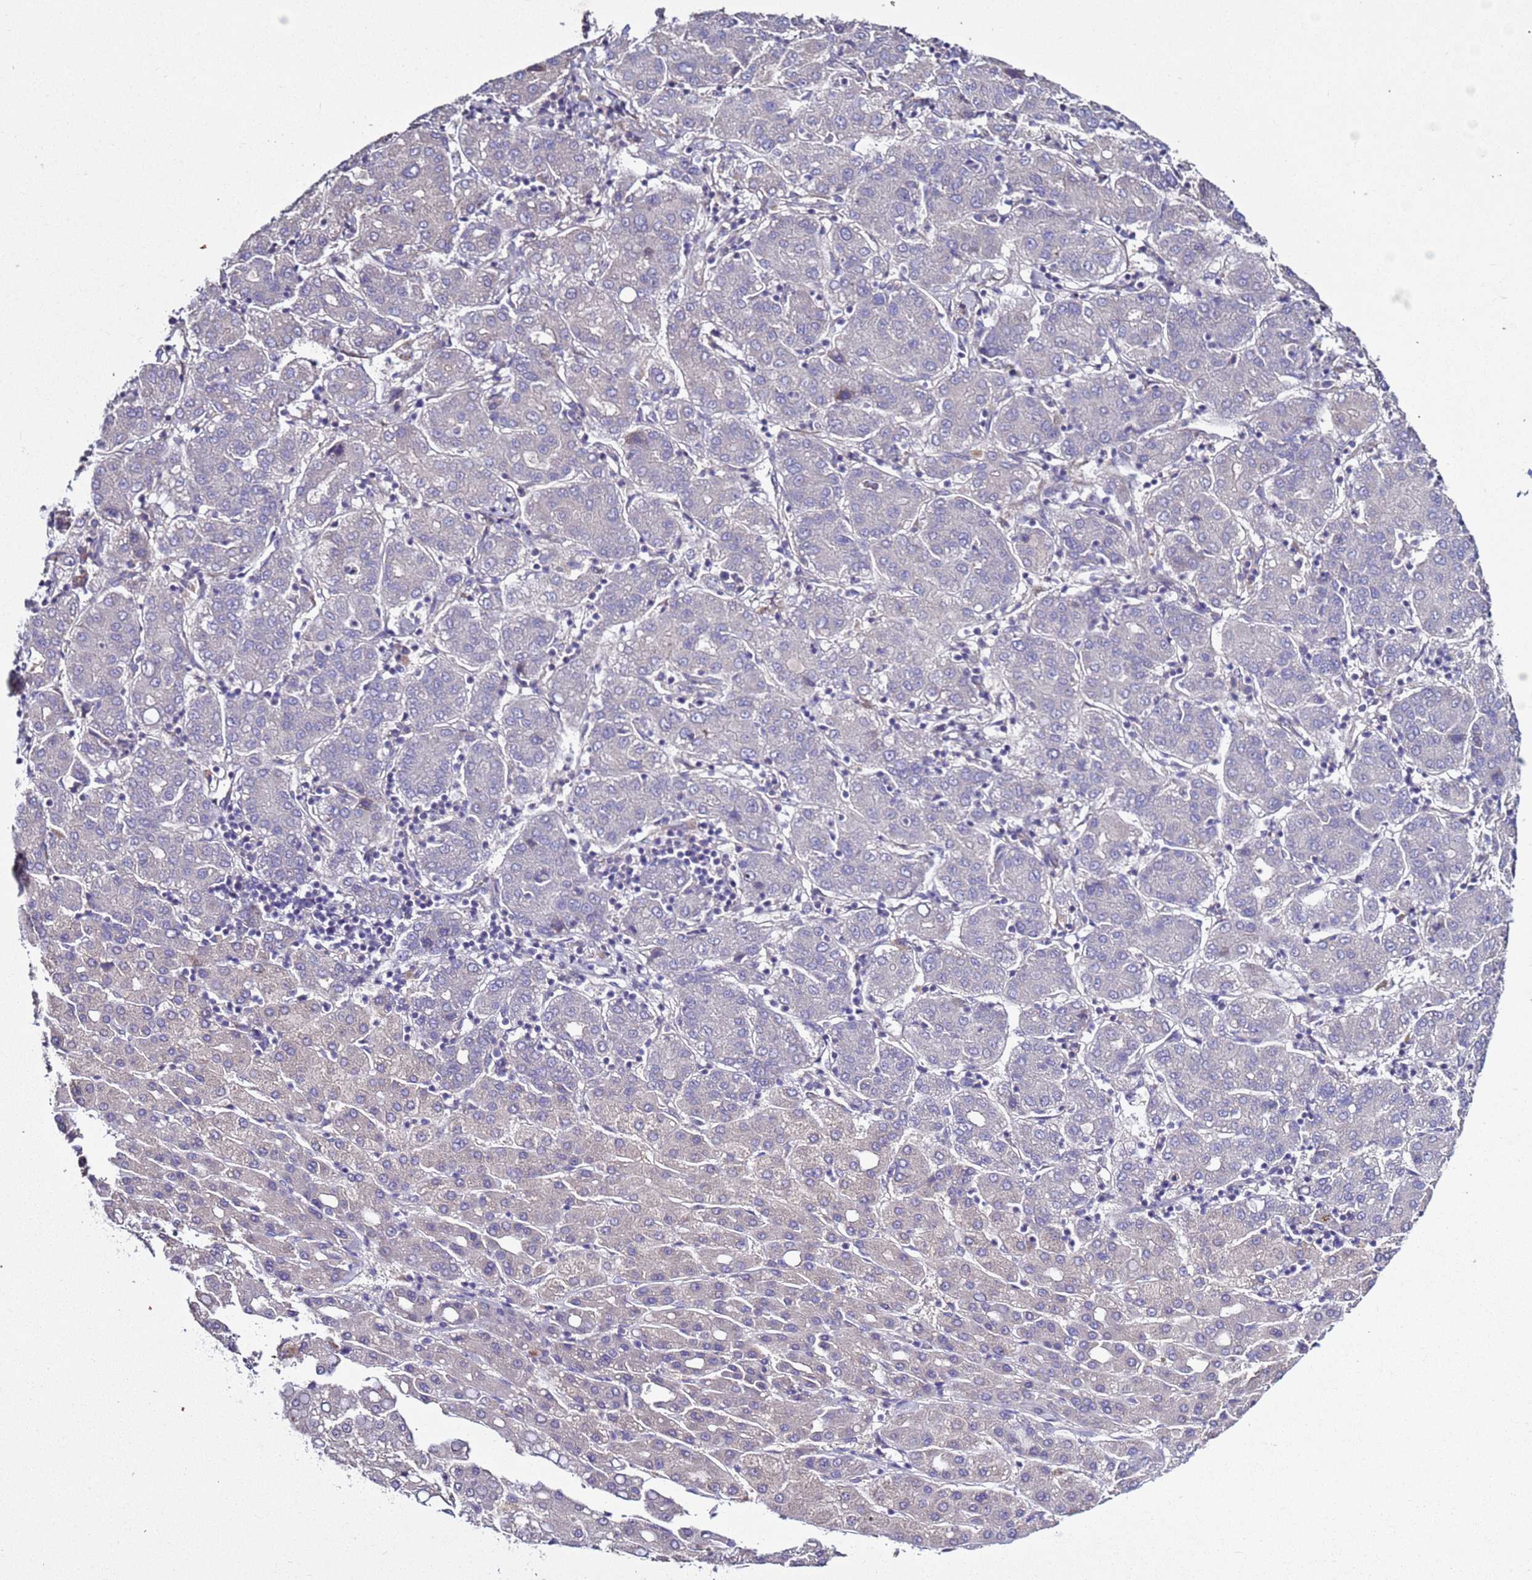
{"staining": {"intensity": "negative", "quantity": "none", "location": "none"}, "tissue": "liver cancer", "cell_type": "Tumor cells", "image_type": "cancer", "snomed": [{"axis": "morphology", "description": "Carcinoma, Hepatocellular, NOS"}, {"axis": "topography", "description": "Liver"}], "caption": "A micrograph of hepatocellular carcinoma (liver) stained for a protein displays no brown staining in tumor cells. Brightfield microscopy of immunohistochemistry stained with DAB (3,3'-diaminobenzidine) (brown) and hematoxylin (blue), captured at high magnification.", "gene": "RABL2B", "patient": {"sex": "male", "age": 65}}